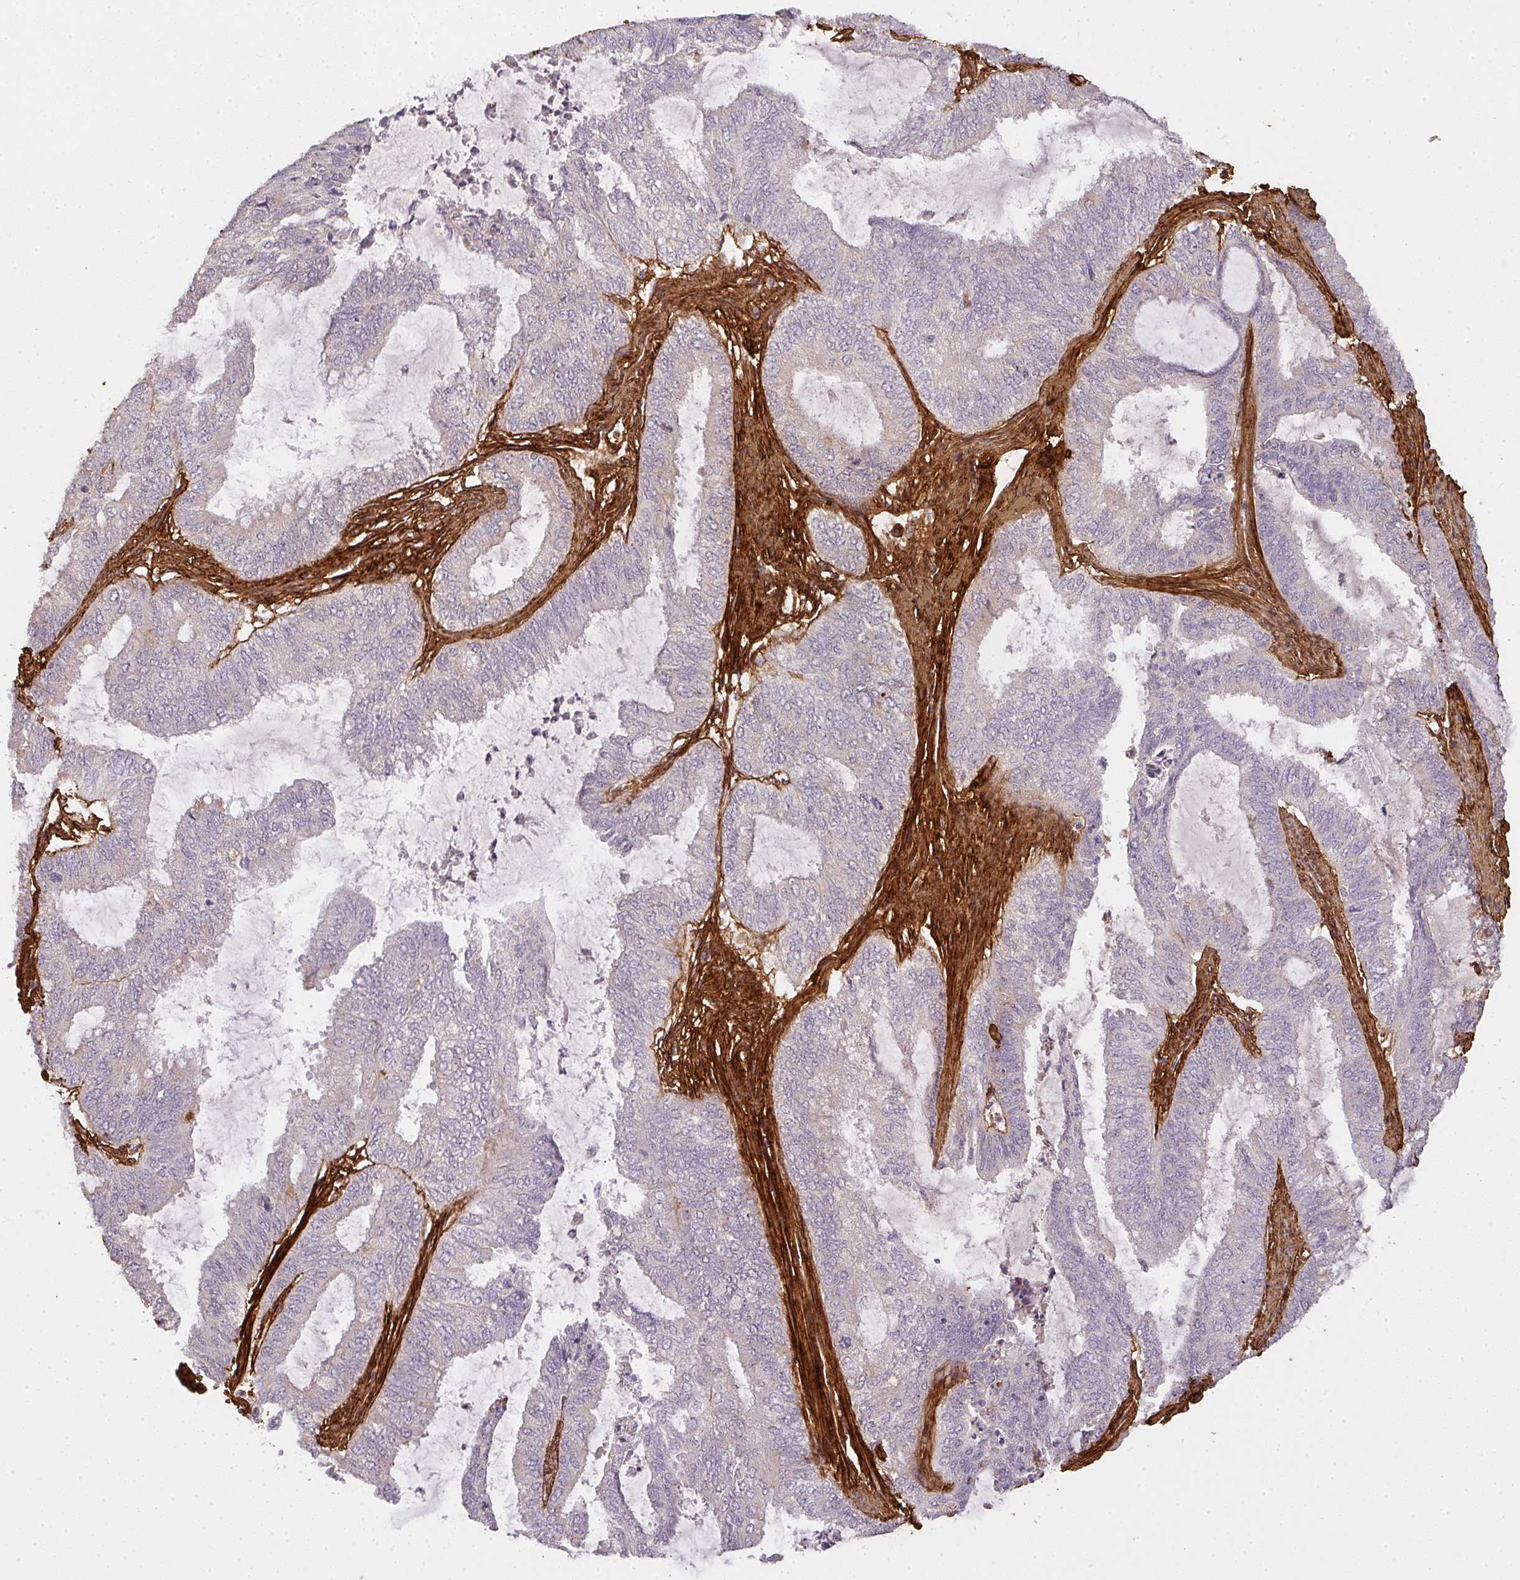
{"staining": {"intensity": "negative", "quantity": "none", "location": "none"}, "tissue": "endometrial cancer", "cell_type": "Tumor cells", "image_type": "cancer", "snomed": [{"axis": "morphology", "description": "Adenocarcinoma, NOS"}, {"axis": "topography", "description": "Endometrium"}], "caption": "High power microscopy photomicrograph of an immunohistochemistry (IHC) photomicrograph of endometrial cancer, revealing no significant expression in tumor cells.", "gene": "COL3A1", "patient": {"sex": "female", "age": 51}}